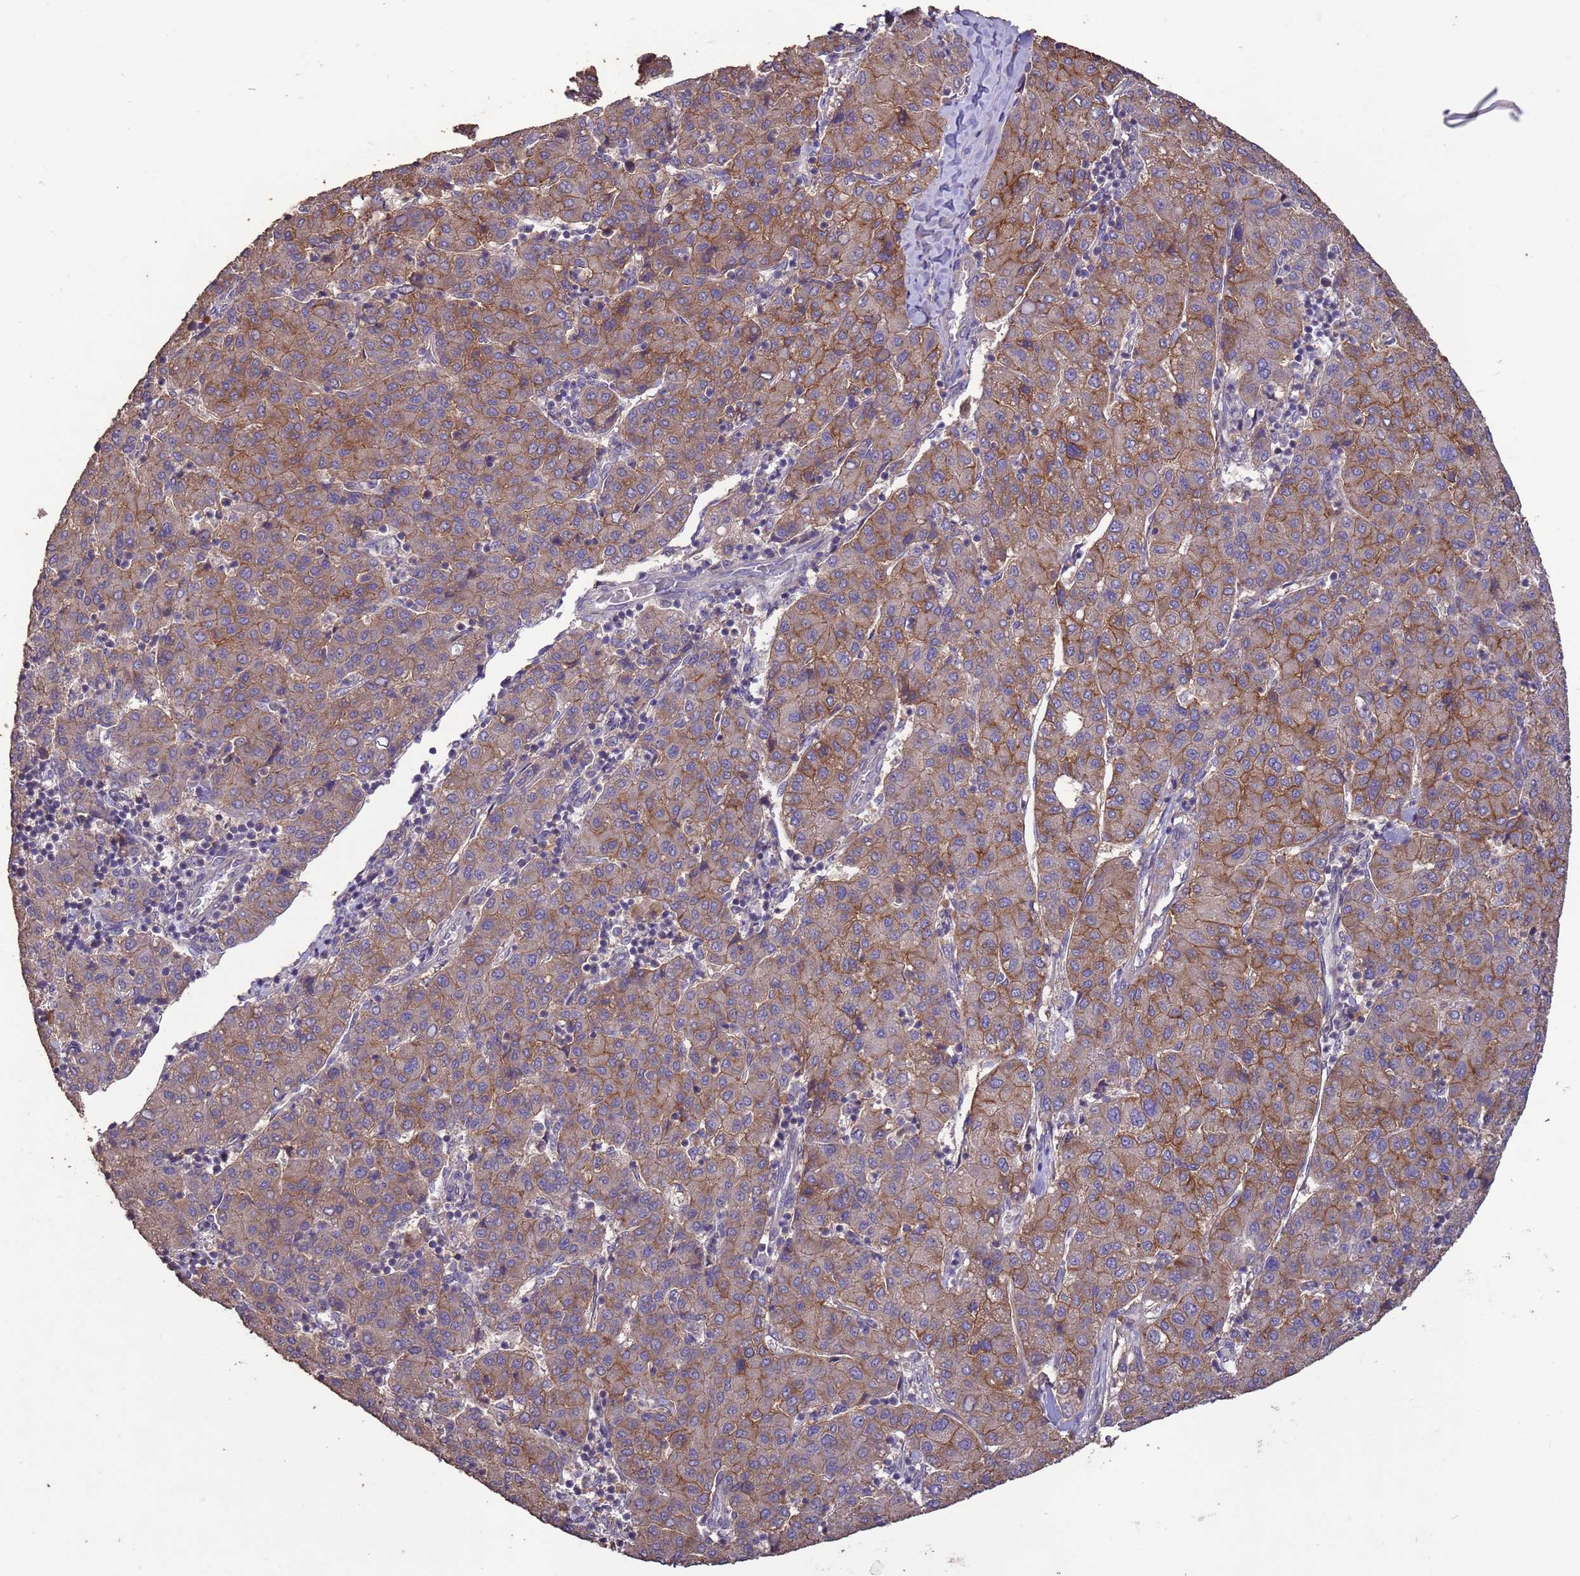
{"staining": {"intensity": "moderate", "quantity": ">75%", "location": "cytoplasmic/membranous"}, "tissue": "liver cancer", "cell_type": "Tumor cells", "image_type": "cancer", "snomed": [{"axis": "morphology", "description": "Carcinoma, Hepatocellular, NOS"}, {"axis": "topography", "description": "Liver"}], "caption": "Immunohistochemical staining of liver hepatocellular carcinoma displays medium levels of moderate cytoplasmic/membranous protein positivity in about >75% of tumor cells.", "gene": "SLC9B2", "patient": {"sex": "male", "age": 65}}